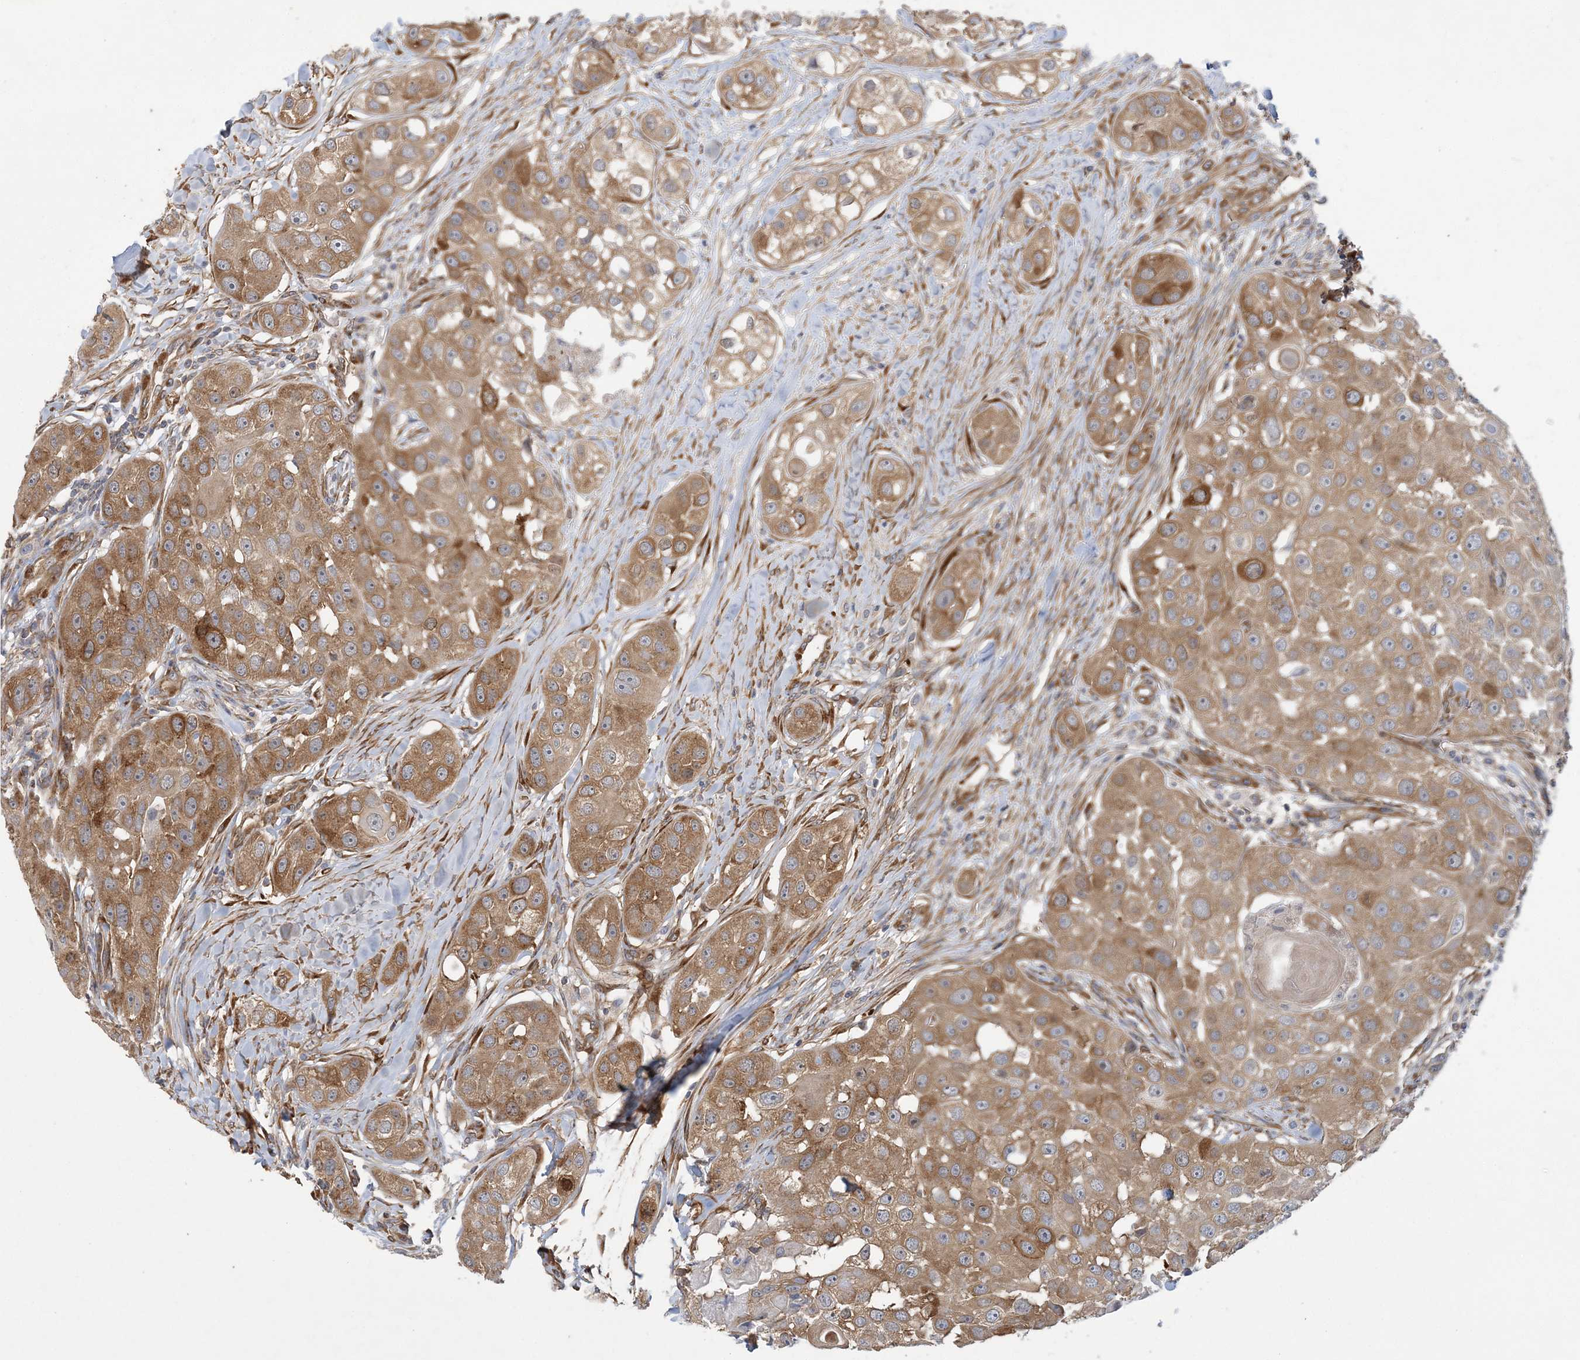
{"staining": {"intensity": "moderate", "quantity": ">75%", "location": "cytoplasmic/membranous"}, "tissue": "head and neck cancer", "cell_type": "Tumor cells", "image_type": "cancer", "snomed": [{"axis": "morphology", "description": "Normal tissue, NOS"}, {"axis": "morphology", "description": "Squamous cell carcinoma, NOS"}, {"axis": "topography", "description": "Skeletal muscle"}, {"axis": "topography", "description": "Head-Neck"}], "caption": "Immunohistochemical staining of human head and neck cancer shows medium levels of moderate cytoplasmic/membranous protein staining in approximately >75% of tumor cells.", "gene": "MAP4K5", "patient": {"sex": "male", "age": 51}}